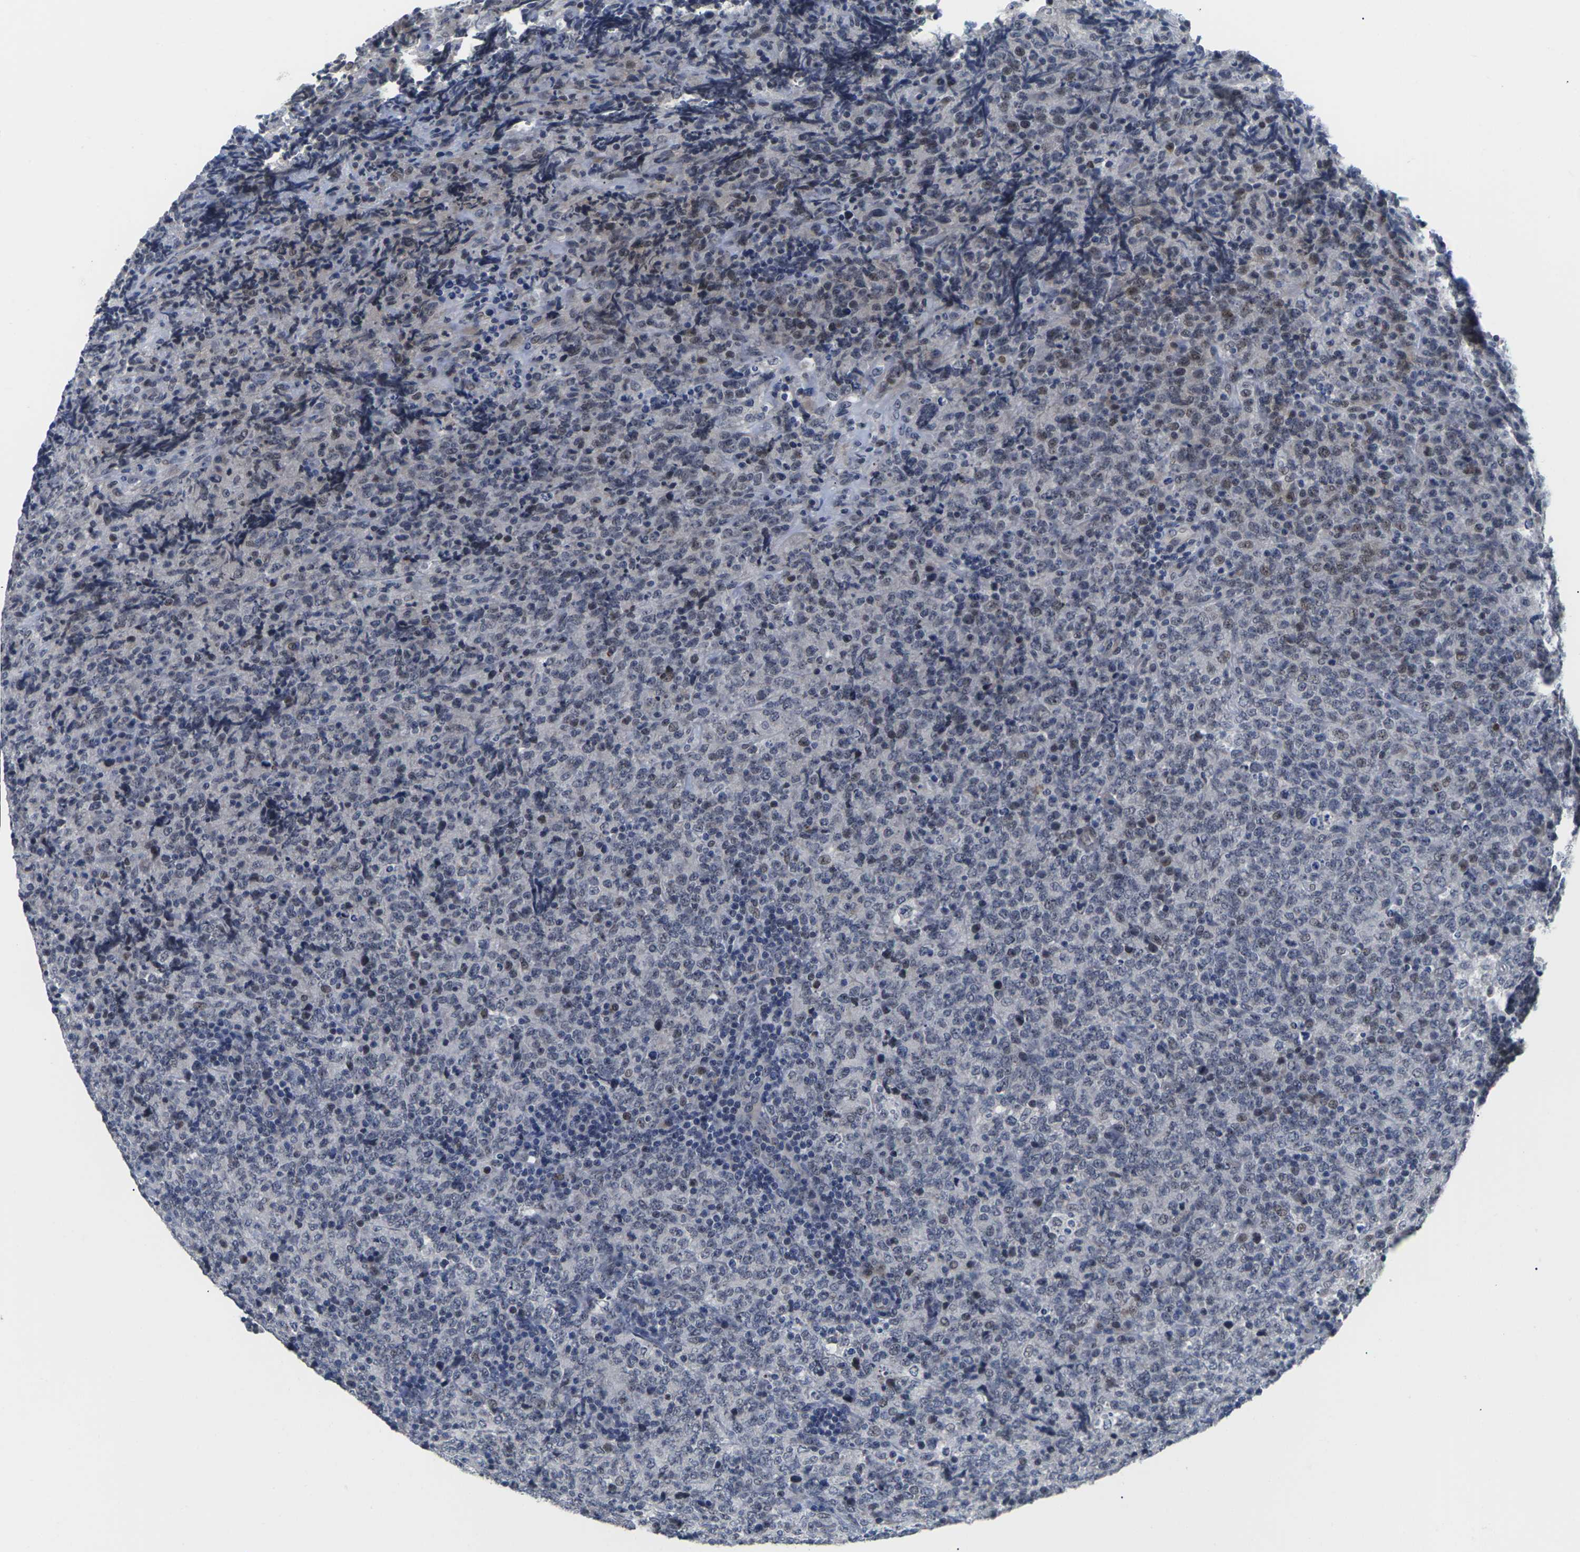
{"staining": {"intensity": "weak", "quantity": "25%-75%", "location": "nuclear"}, "tissue": "lymphoma", "cell_type": "Tumor cells", "image_type": "cancer", "snomed": [{"axis": "morphology", "description": "Malignant lymphoma, non-Hodgkin's type, High grade"}, {"axis": "topography", "description": "Tonsil"}], "caption": "The image demonstrates staining of high-grade malignant lymphoma, non-Hodgkin's type, revealing weak nuclear protein staining (brown color) within tumor cells. The staining is performed using DAB (3,3'-diaminobenzidine) brown chromogen to label protein expression. The nuclei are counter-stained blue using hematoxylin.", "gene": "ST6GAL2", "patient": {"sex": "female", "age": 36}}